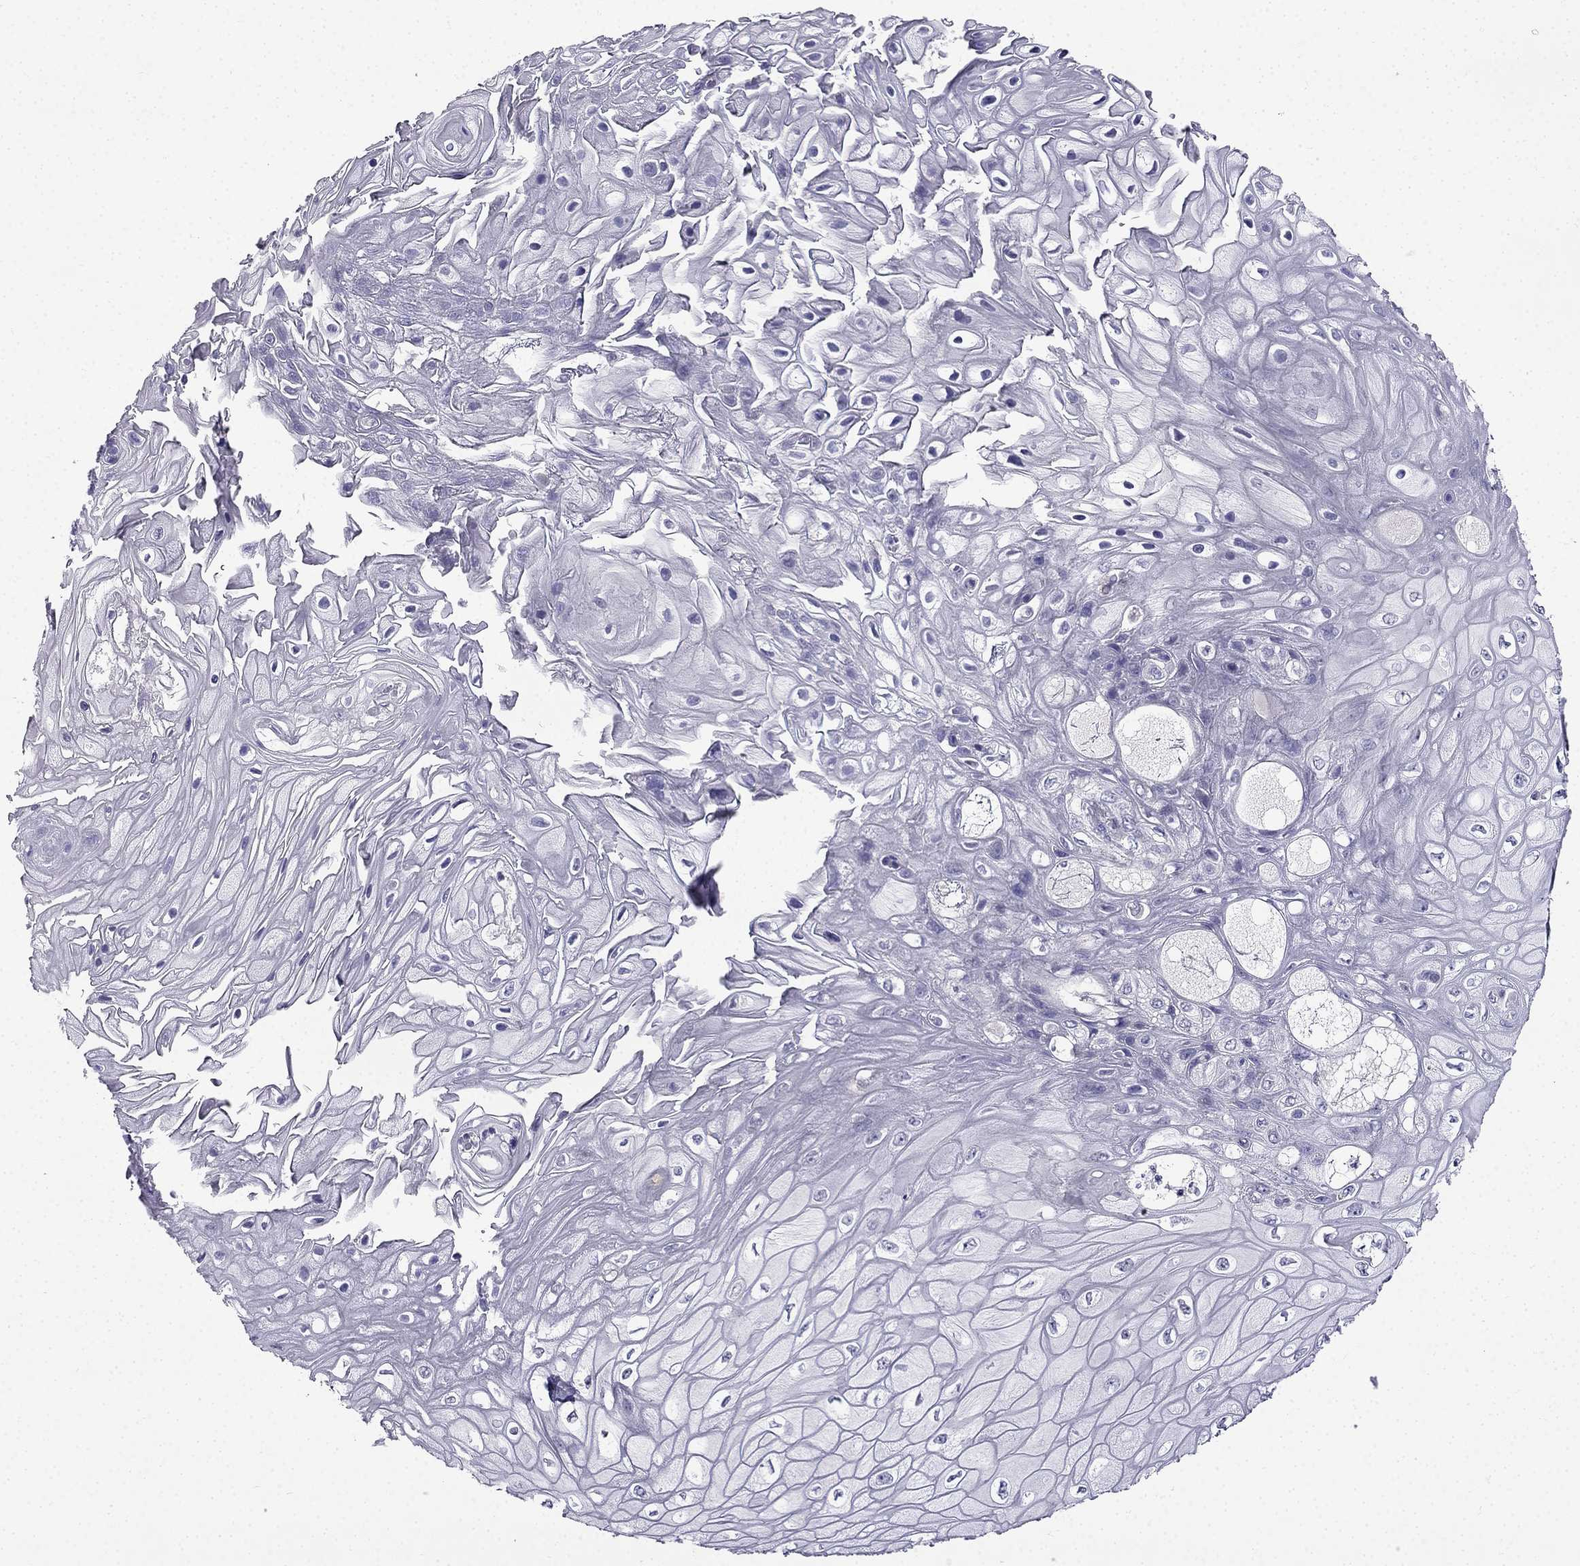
{"staining": {"intensity": "negative", "quantity": "none", "location": "none"}, "tissue": "skin cancer", "cell_type": "Tumor cells", "image_type": "cancer", "snomed": [{"axis": "morphology", "description": "Squamous cell carcinoma, NOS"}, {"axis": "topography", "description": "Skin"}], "caption": "The immunohistochemistry photomicrograph has no significant staining in tumor cells of skin squamous cell carcinoma tissue.", "gene": "TMEM266", "patient": {"sex": "male", "age": 62}}